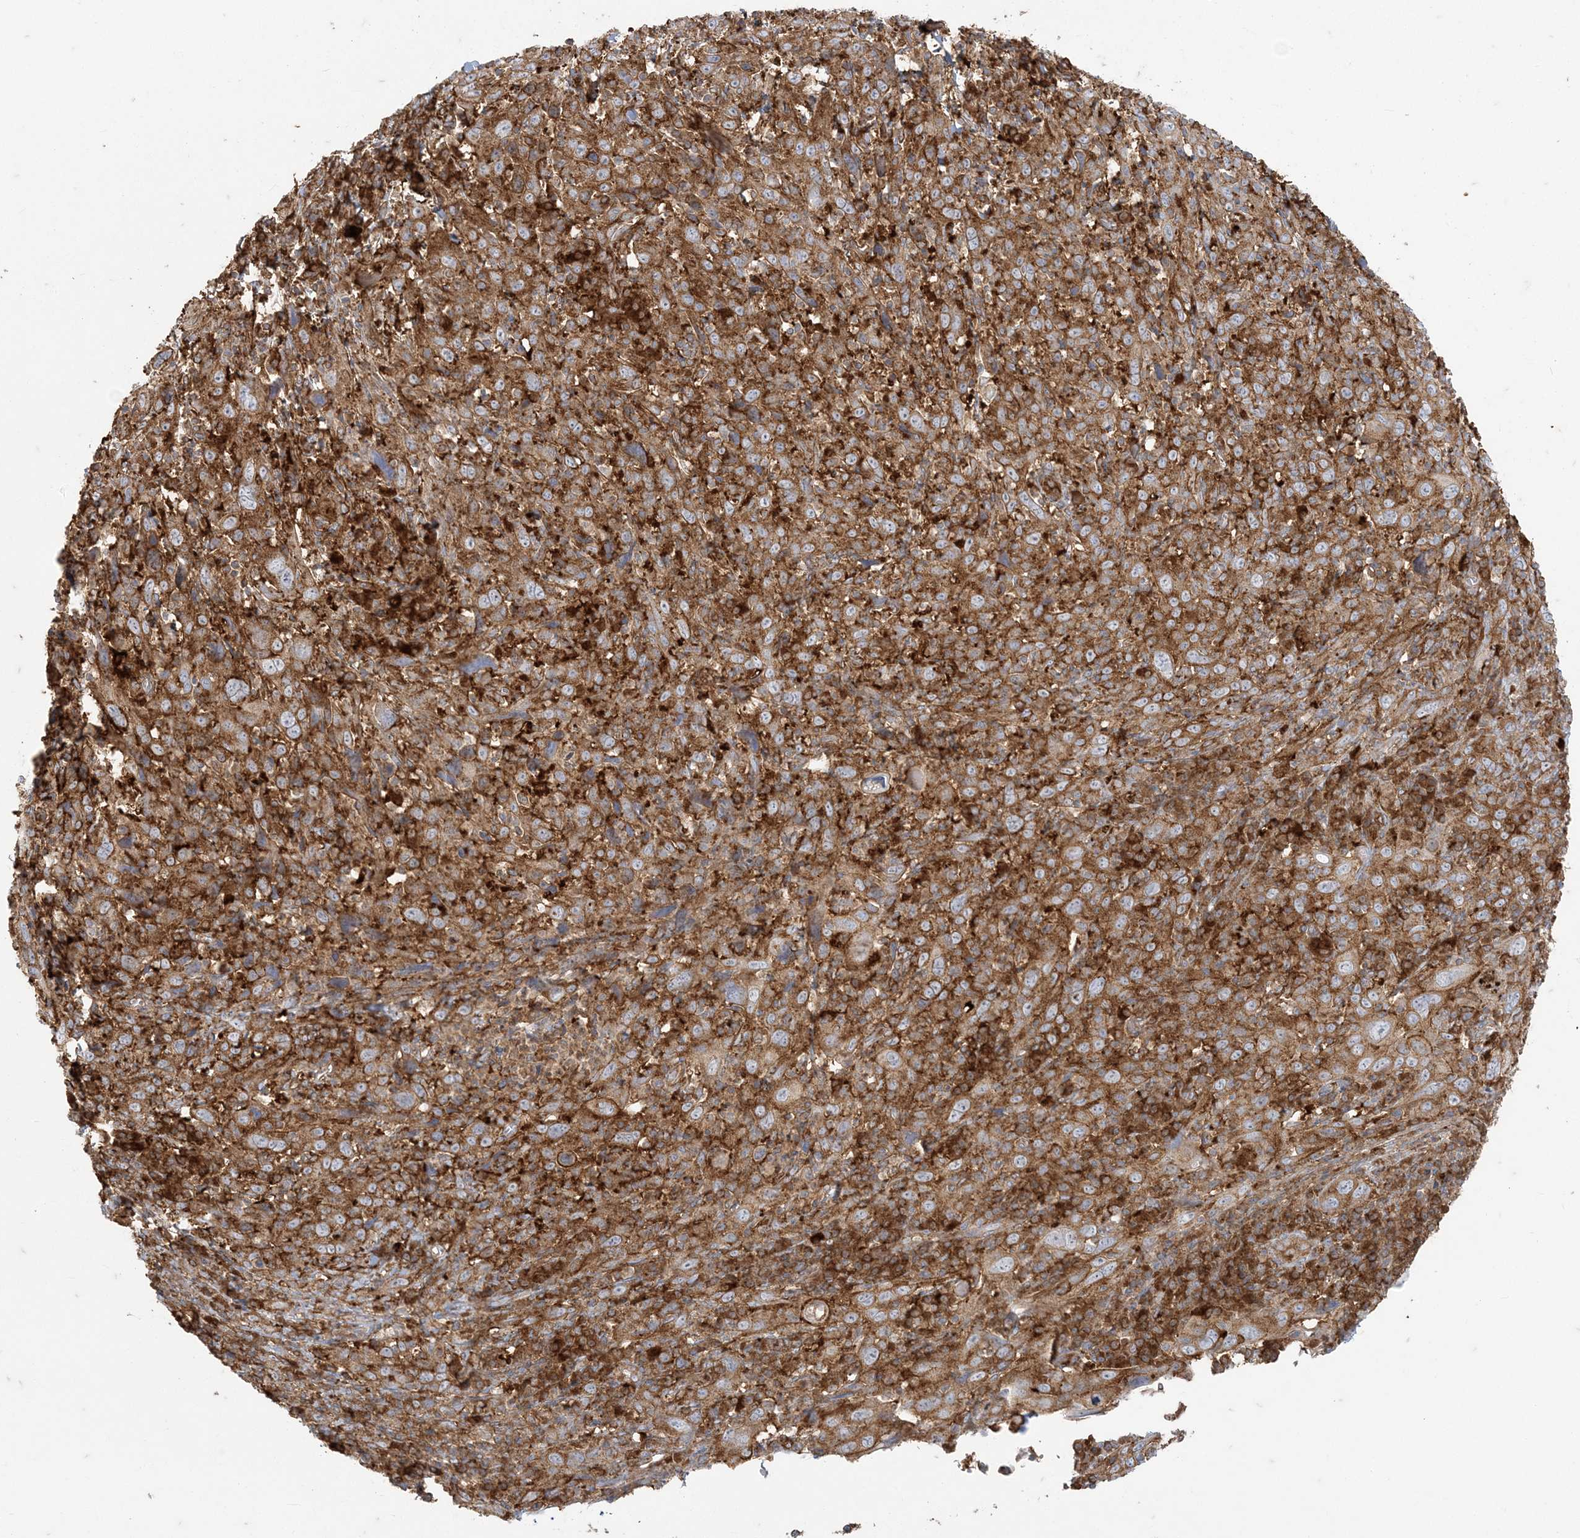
{"staining": {"intensity": "strong", "quantity": ">75%", "location": "cytoplasmic/membranous"}, "tissue": "cervical cancer", "cell_type": "Tumor cells", "image_type": "cancer", "snomed": [{"axis": "morphology", "description": "Squamous cell carcinoma, NOS"}, {"axis": "topography", "description": "Cervix"}], "caption": "Protein staining of cervical cancer (squamous cell carcinoma) tissue demonstrates strong cytoplasmic/membranous expression in about >75% of tumor cells. (brown staining indicates protein expression, while blue staining denotes nuclei).", "gene": "DERL3", "patient": {"sex": "female", "age": 46}}